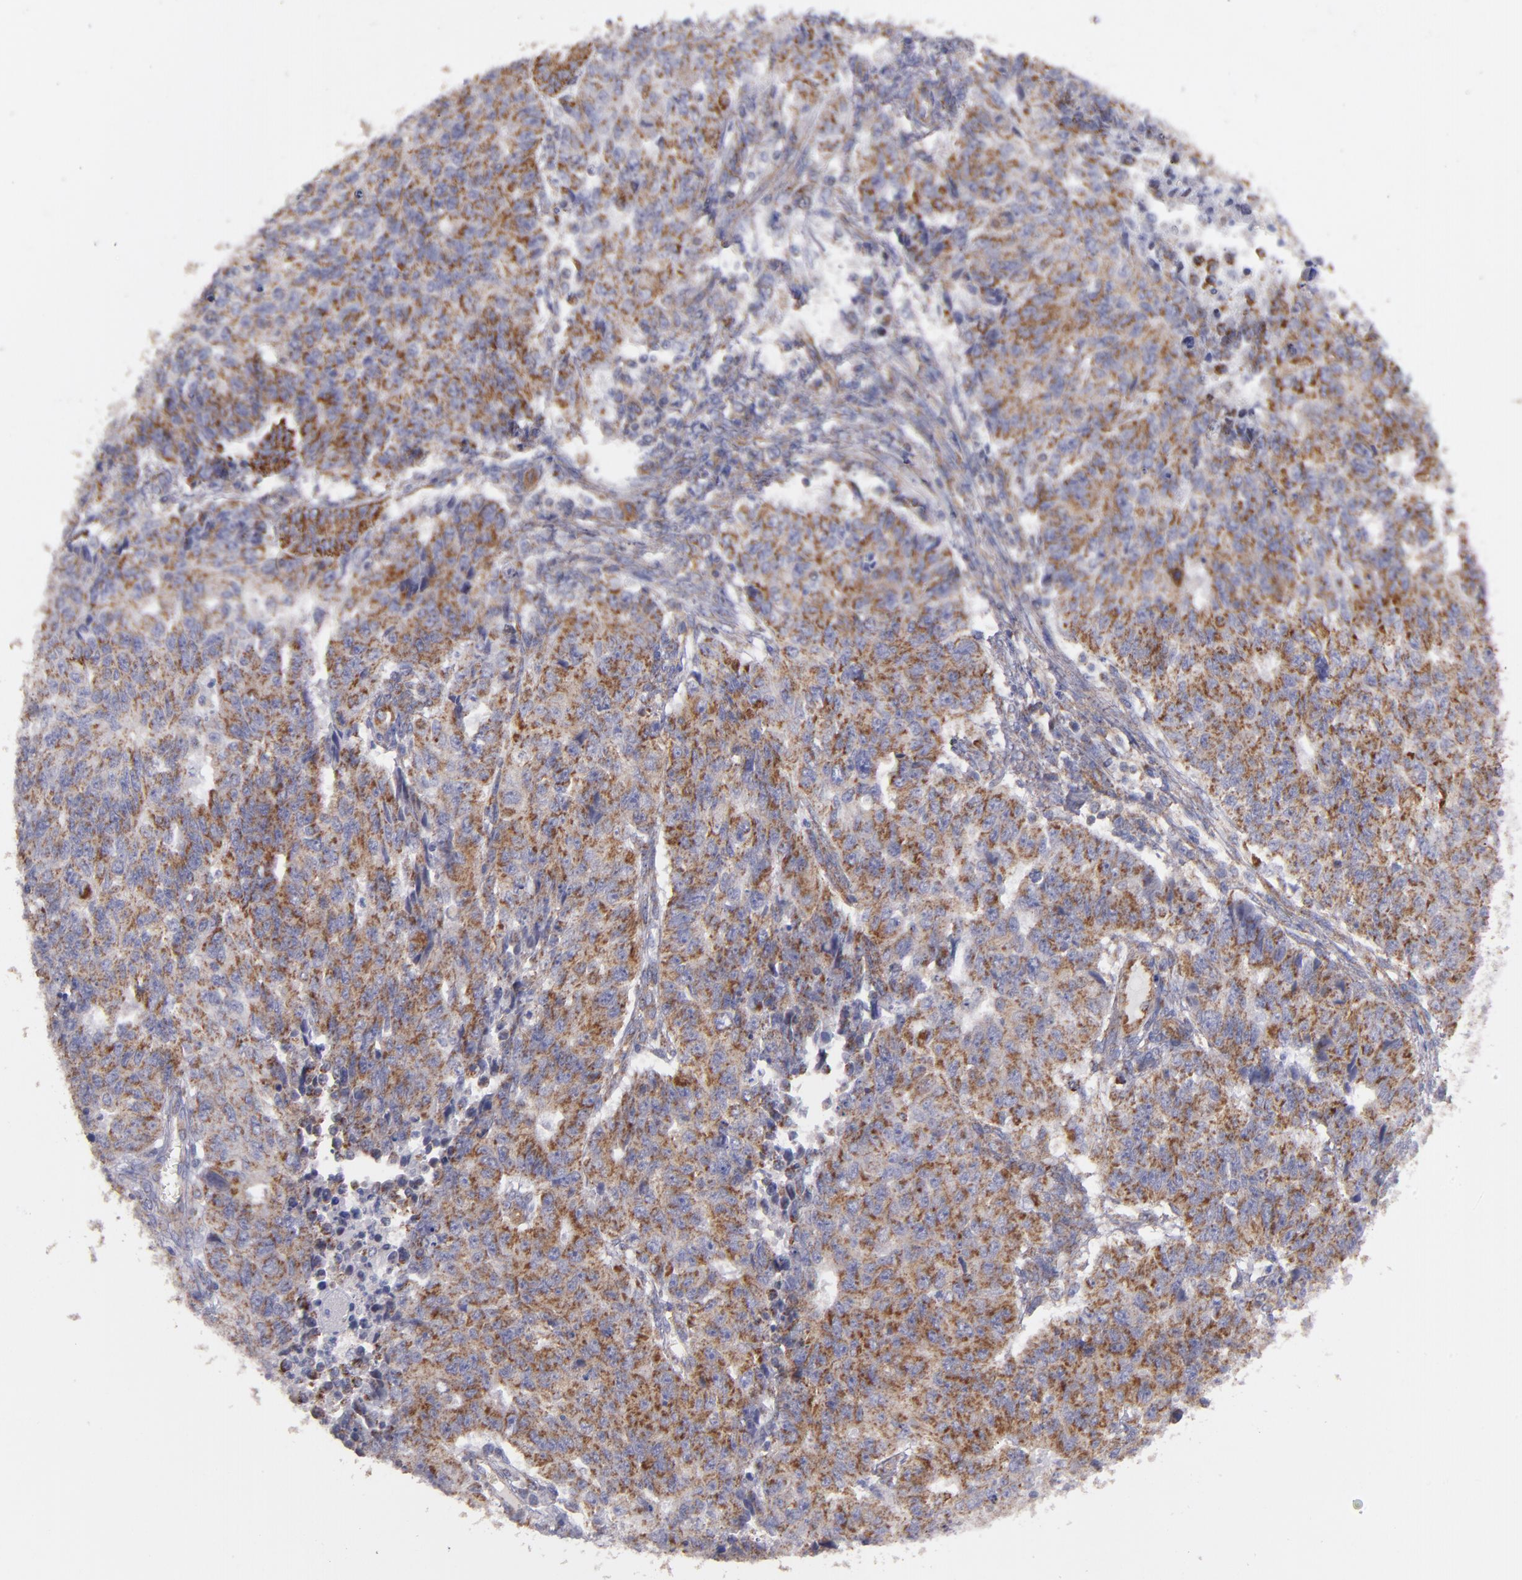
{"staining": {"intensity": "moderate", "quantity": ">75%", "location": "cytoplasmic/membranous"}, "tissue": "endometrial cancer", "cell_type": "Tumor cells", "image_type": "cancer", "snomed": [{"axis": "morphology", "description": "Adenocarcinoma, NOS"}, {"axis": "topography", "description": "Endometrium"}], "caption": "Endometrial cancer (adenocarcinoma) stained for a protein (brown) reveals moderate cytoplasmic/membranous positive expression in approximately >75% of tumor cells.", "gene": "CLTA", "patient": {"sex": "female", "age": 42}}